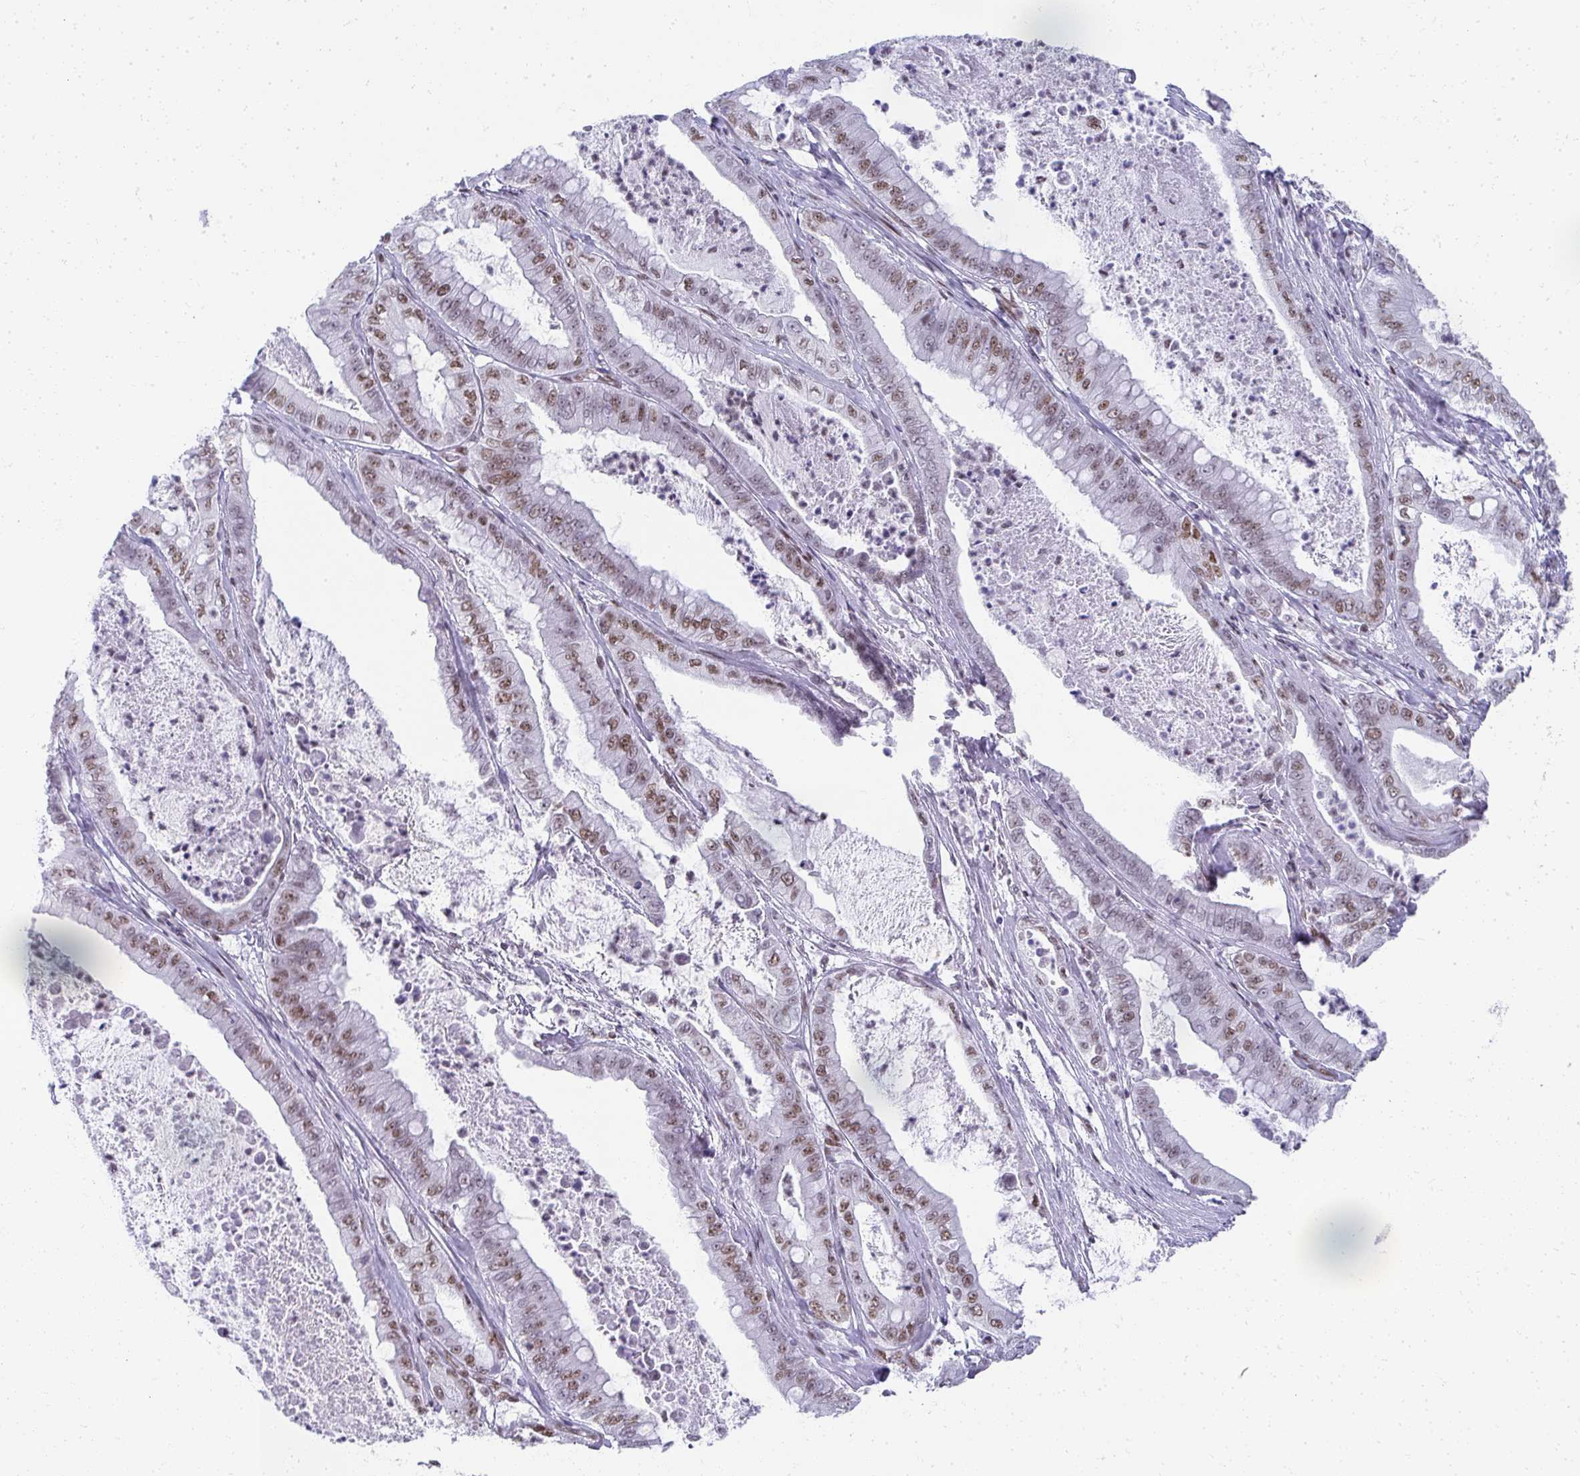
{"staining": {"intensity": "weak", "quantity": "25%-75%", "location": "nuclear"}, "tissue": "pancreatic cancer", "cell_type": "Tumor cells", "image_type": "cancer", "snomed": [{"axis": "morphology", "description": "Adenocarcinoma, NOS"}, {"axis": "topography", "description": "Pancreas"}], "caption": "Pancreatic cancer stained for a protein demonstrates weak nuclear positivity in tumor cells. (IHC, brightfield microscopy, high magnification).", "gene": "CREBBP", "patient": {"sex": "male", "age": 71}}